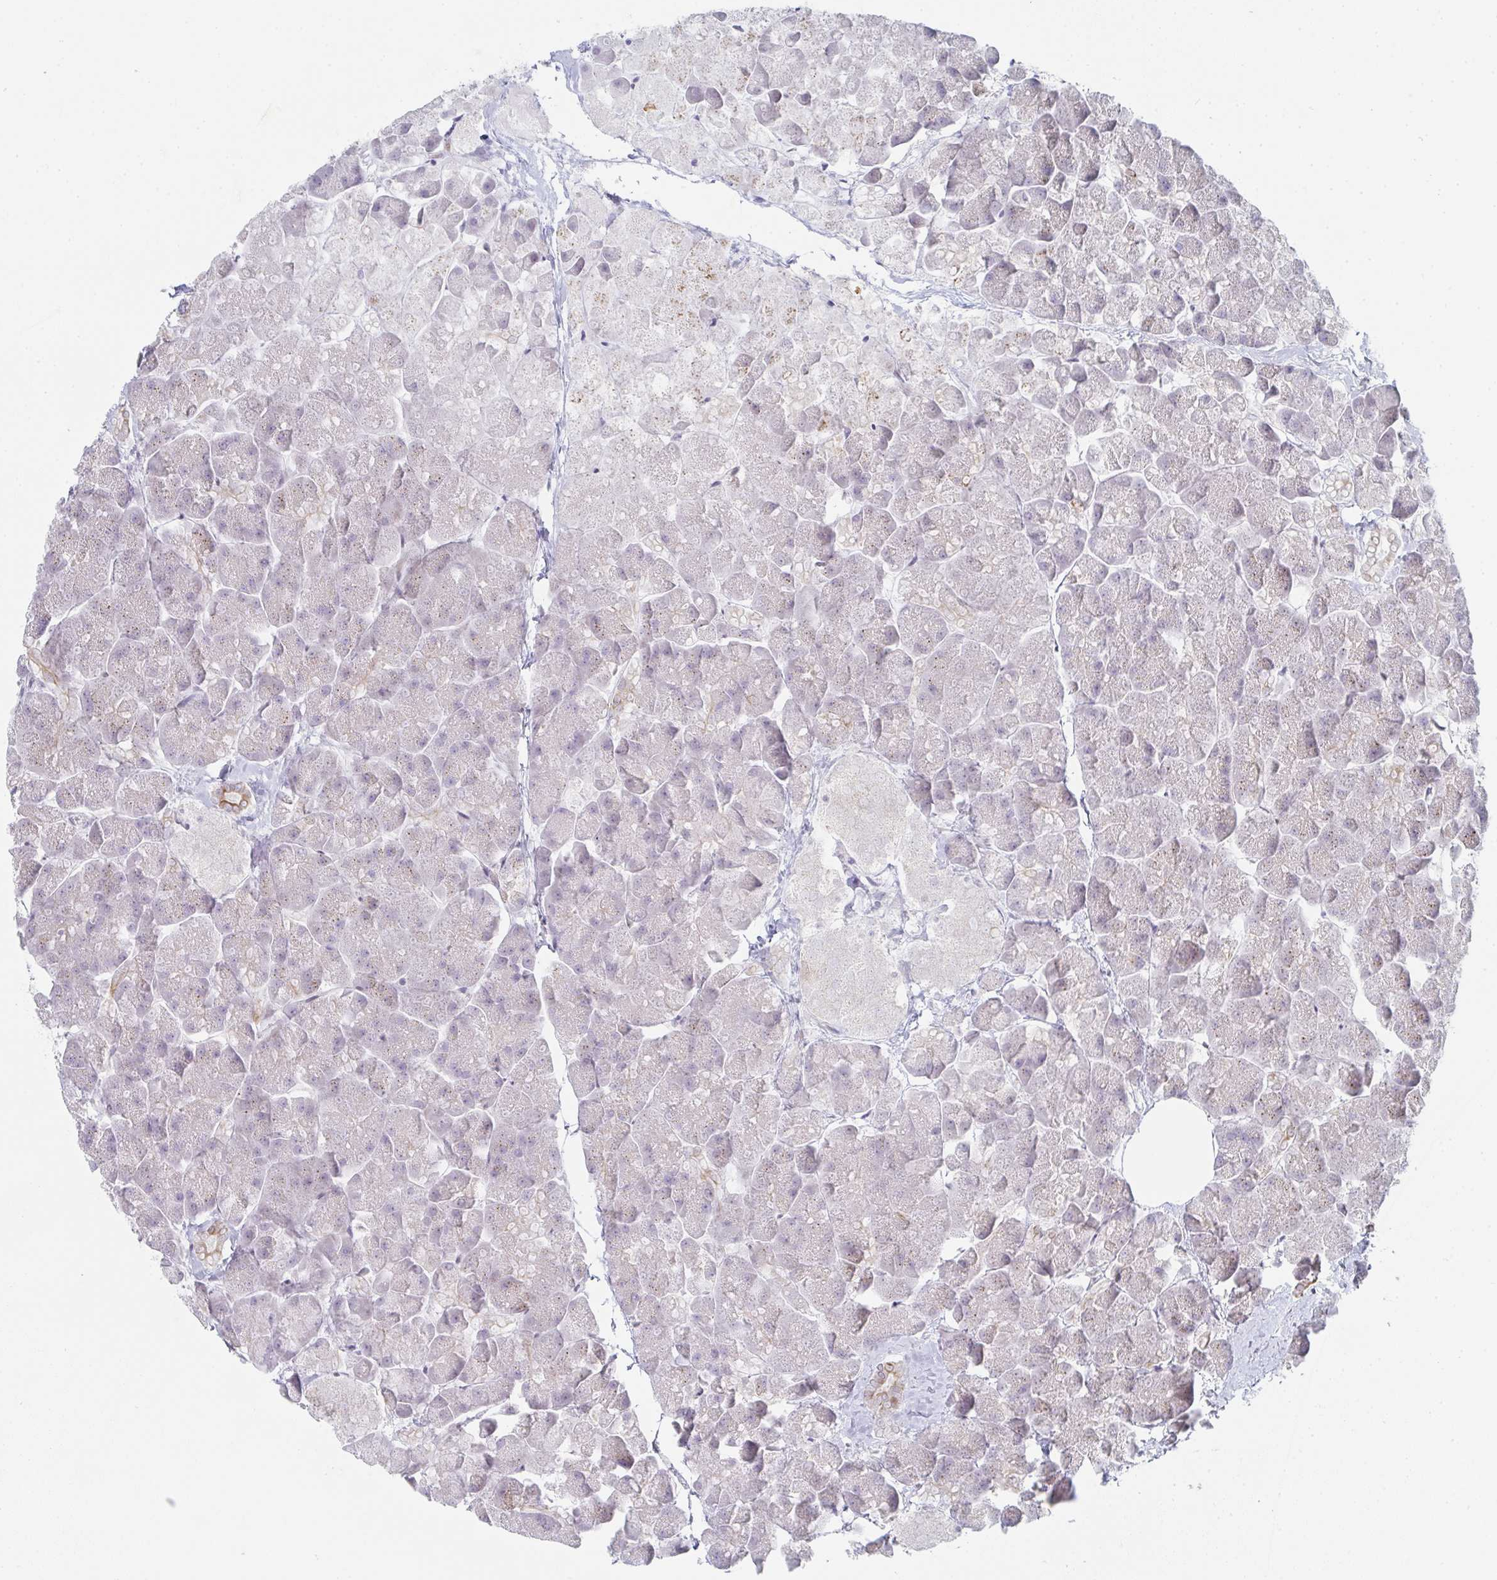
{"staining": {"intensity": "weak", "quantity": "25%-75%", "location": "nuclear"}, "tissue": "pancreas", "cell_type": "Exocrine glandular cells", "image_type": "normal", "snomed": [{"axis": "morphology", "description": "Normal tissue, NOS"}, {"axis": "topography", "description": "Pancreas"}, {"axis": "topography", "description": "Peripheral nerve tissue"}], "caption": "Human pancreas stained with a protein marker demonstrates weak staining in exocrine glandular cells.", "gene": "POU2AF2", "patient": {"sex": "male", "age": 54}}